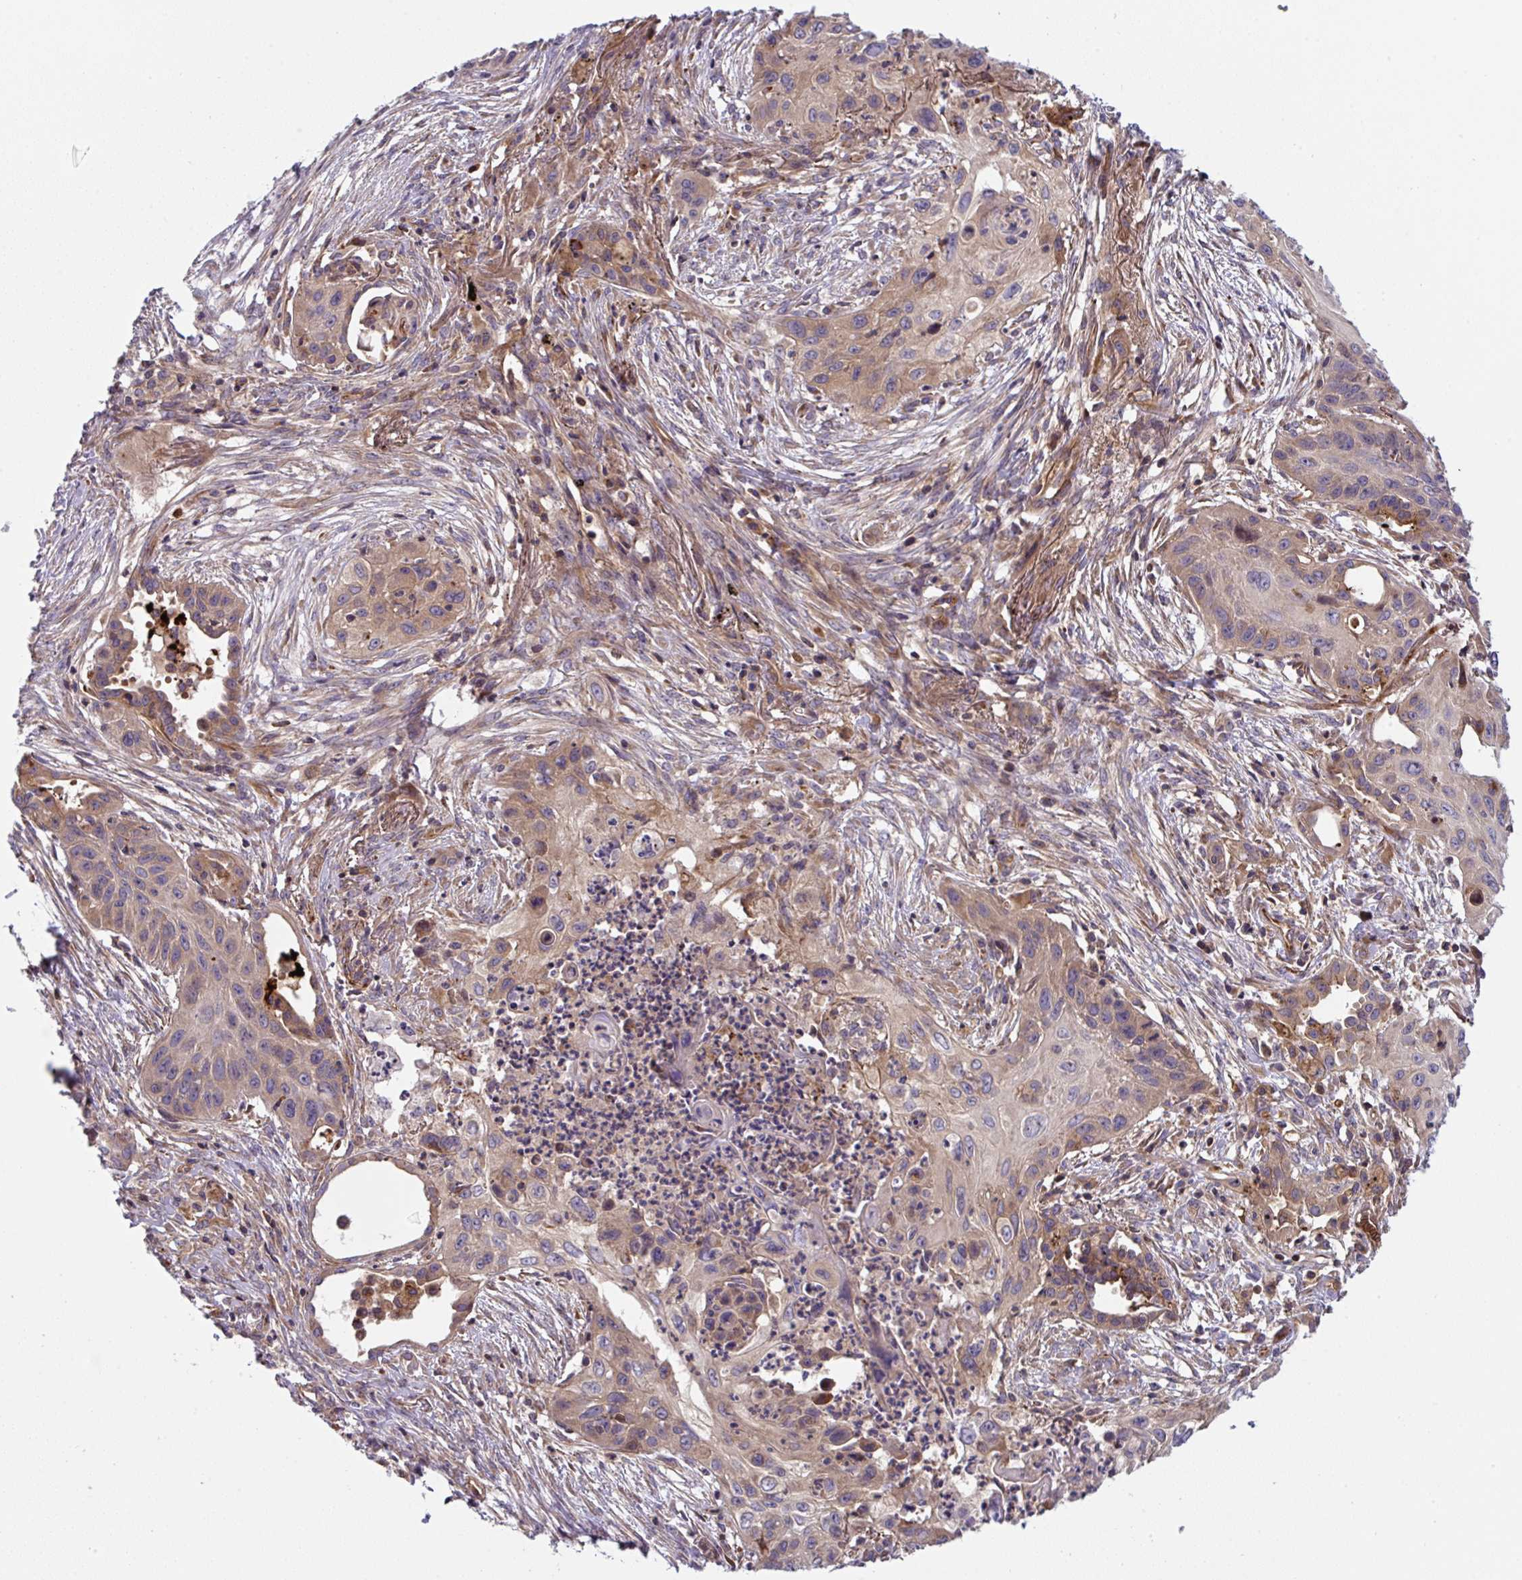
{"staining": {"intensity": "weak", "quantity": "25%-75%", "location": "cytoplasmic/membranous"}, "tissue": "lung cancer", "cell_type": "Tumor cells", "image_type": "cancer", "snomed": [{"axis": "morphology", "description": "Squamous cell carcinoma, NOS"}, {"axis": "topography", "description": "Lung"}], "caption": "Tumor cells demonstrate low levels of weak cytoplasmic/membranous staining in about 25%-75% of cells in human squamous cell carcinoma (lung).", "gene": "APOBEC3D", "patient": {"sex": "male", "age": 71}}